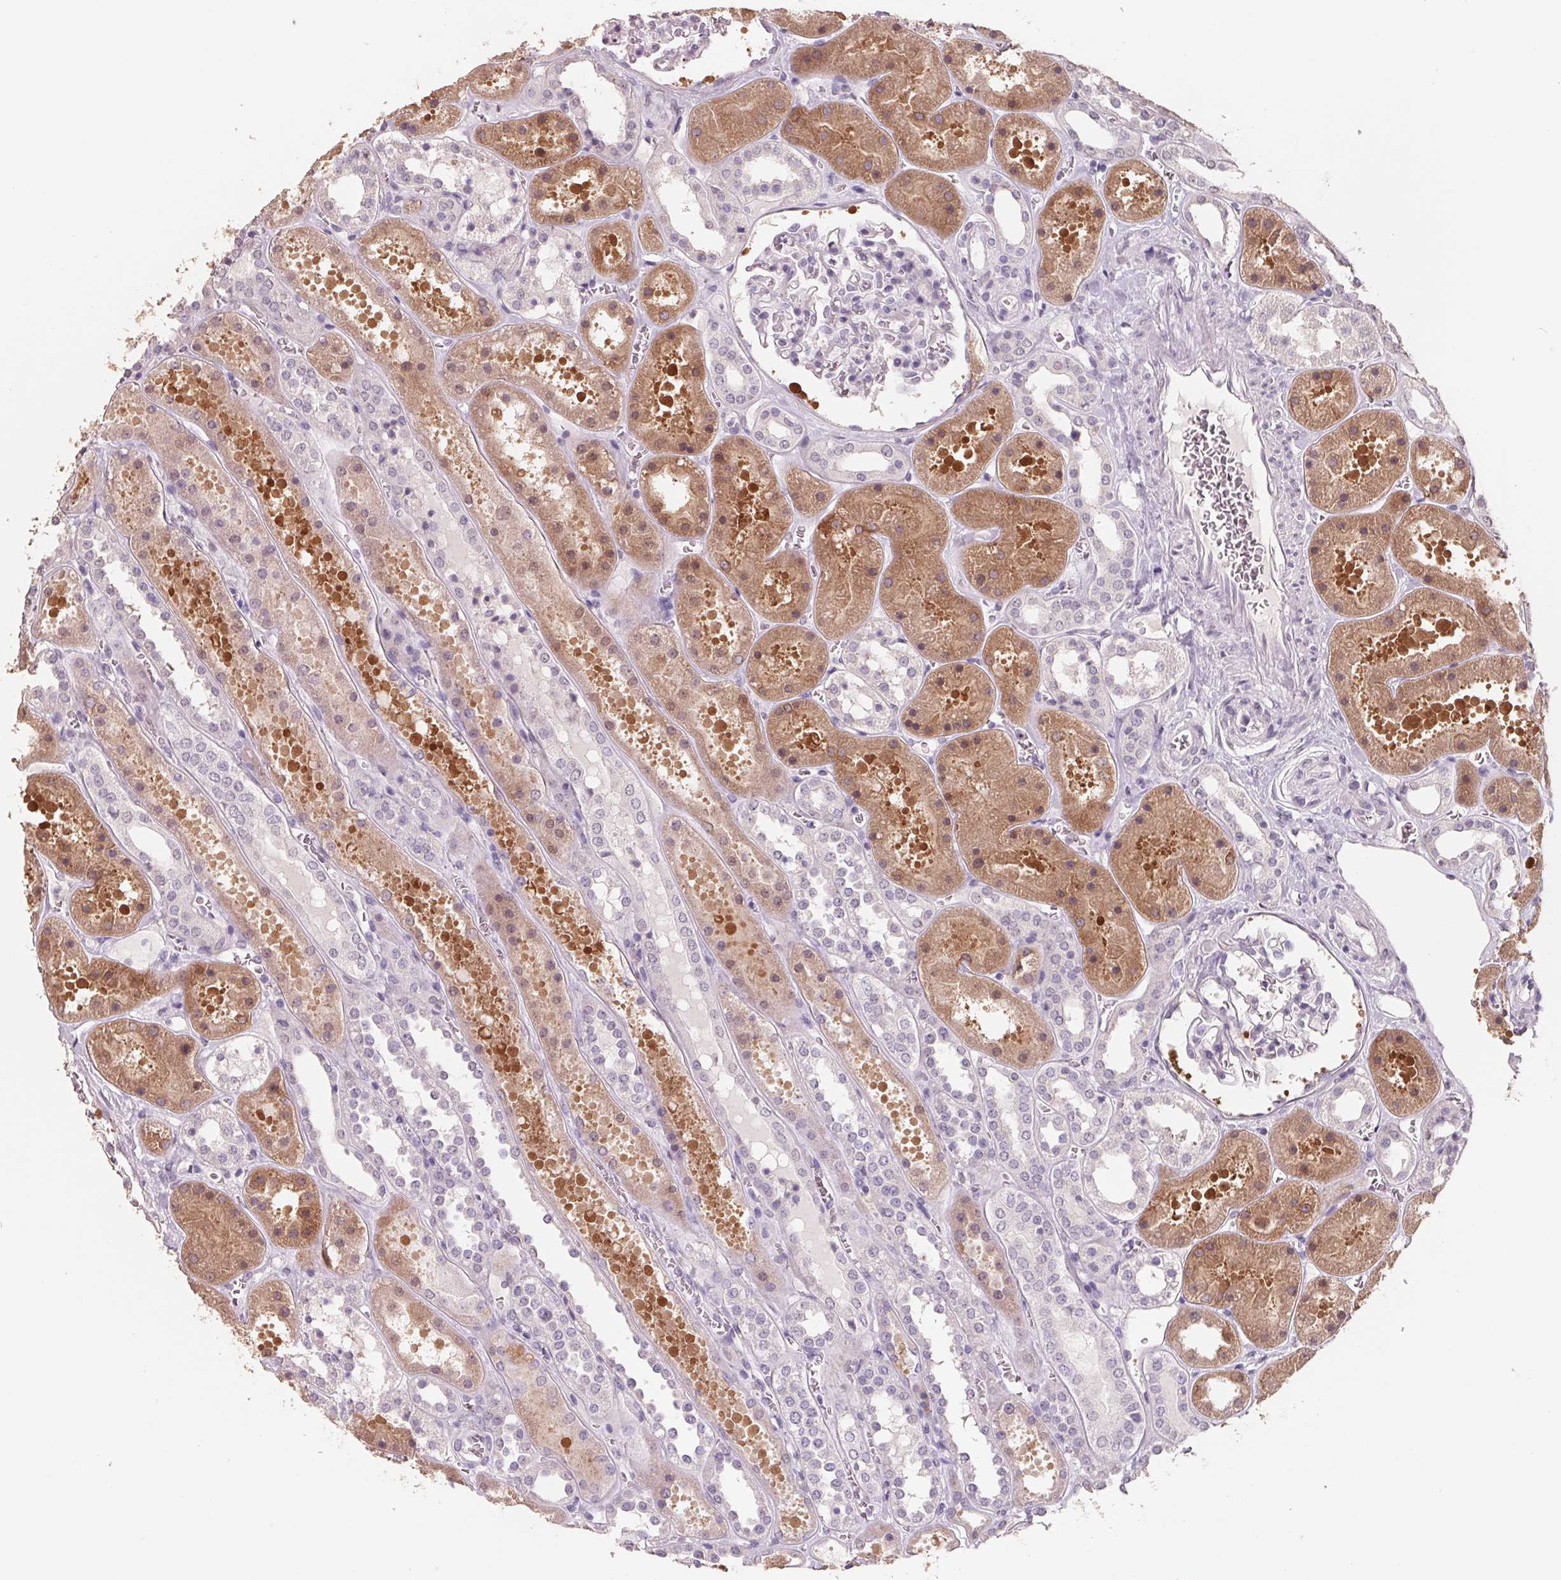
{"staining": {"intensity": "negative", "quantity": "none", "location": "none"}, "tissue": "kidney", "cell_type": "Cells in glomeruli", "image_type": "normal", "snomed": [{"axis": "morphology", "description": "Normal tissue, NOS"}, {"axis": "topography", "description": "Kidney"}], "caption": "This is a micrograph of IHC staining of unremarkable kidney, which shows no staining in cells in glomeruli. (Immunohistochemistry (ihc), brightfield microscopy, high magnification).", "gene": "FTCD", "patient": {"sex": "female", "age": 41}}